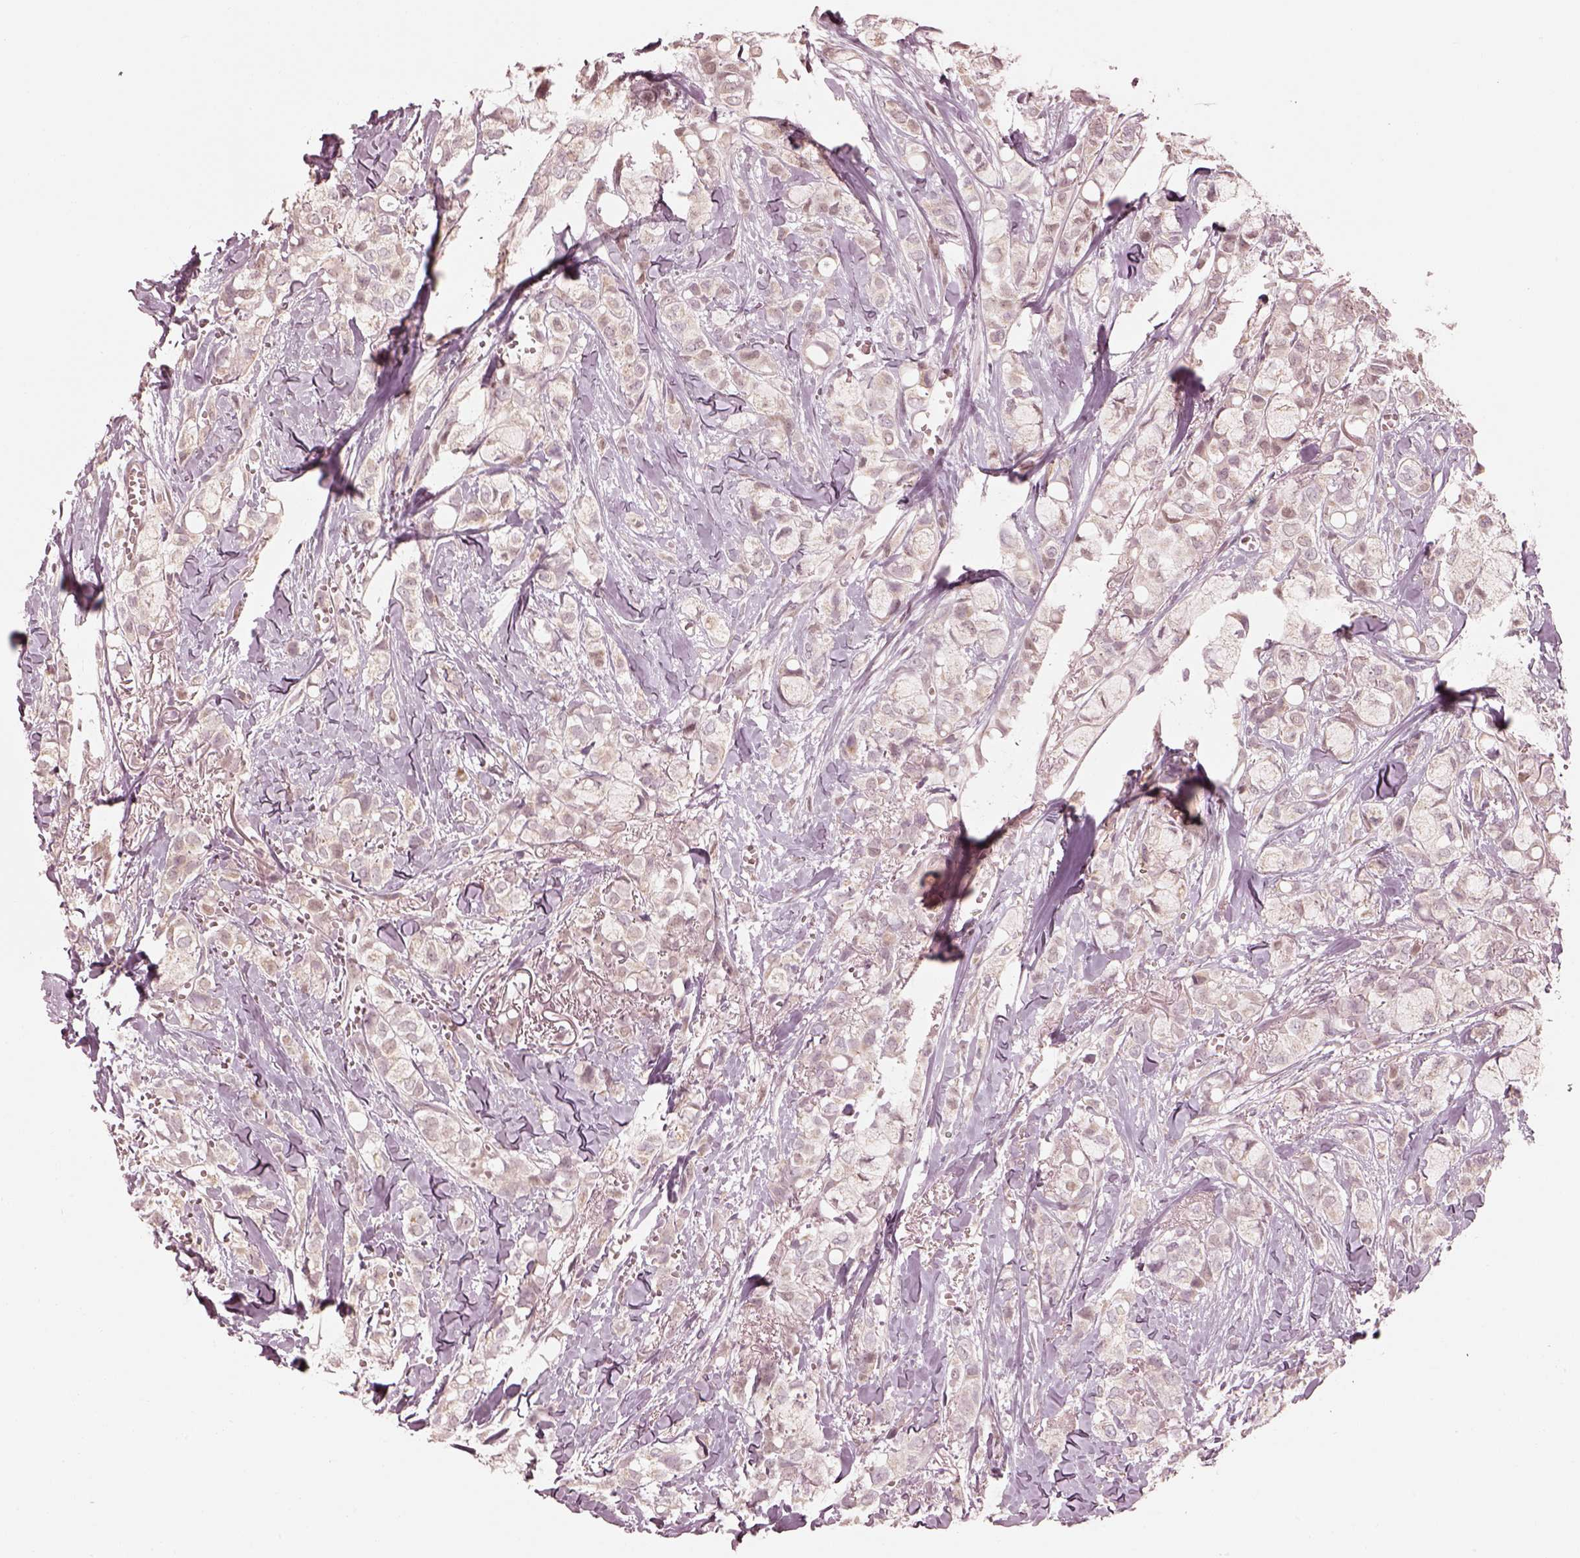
{"staining": {"intensity": "weak", "quantity": "<25%", "location": "cytoplasmic/membranous"}, "tissue": "breast cancer", "cell_type": "Tumor cells", "image_type": "cancer", "snomed": [{"axis": "morphology", "description": "Duct carcinoma"}, {"axis": "topography", "description": "Breast"}], "caption": "Protein analysis of infiltrating ductal carcinoma (breast) demonstrates no significant expression in tumor cells.", "gene": "IQCB1", "patient": {"sex": "female", "age": 85}}